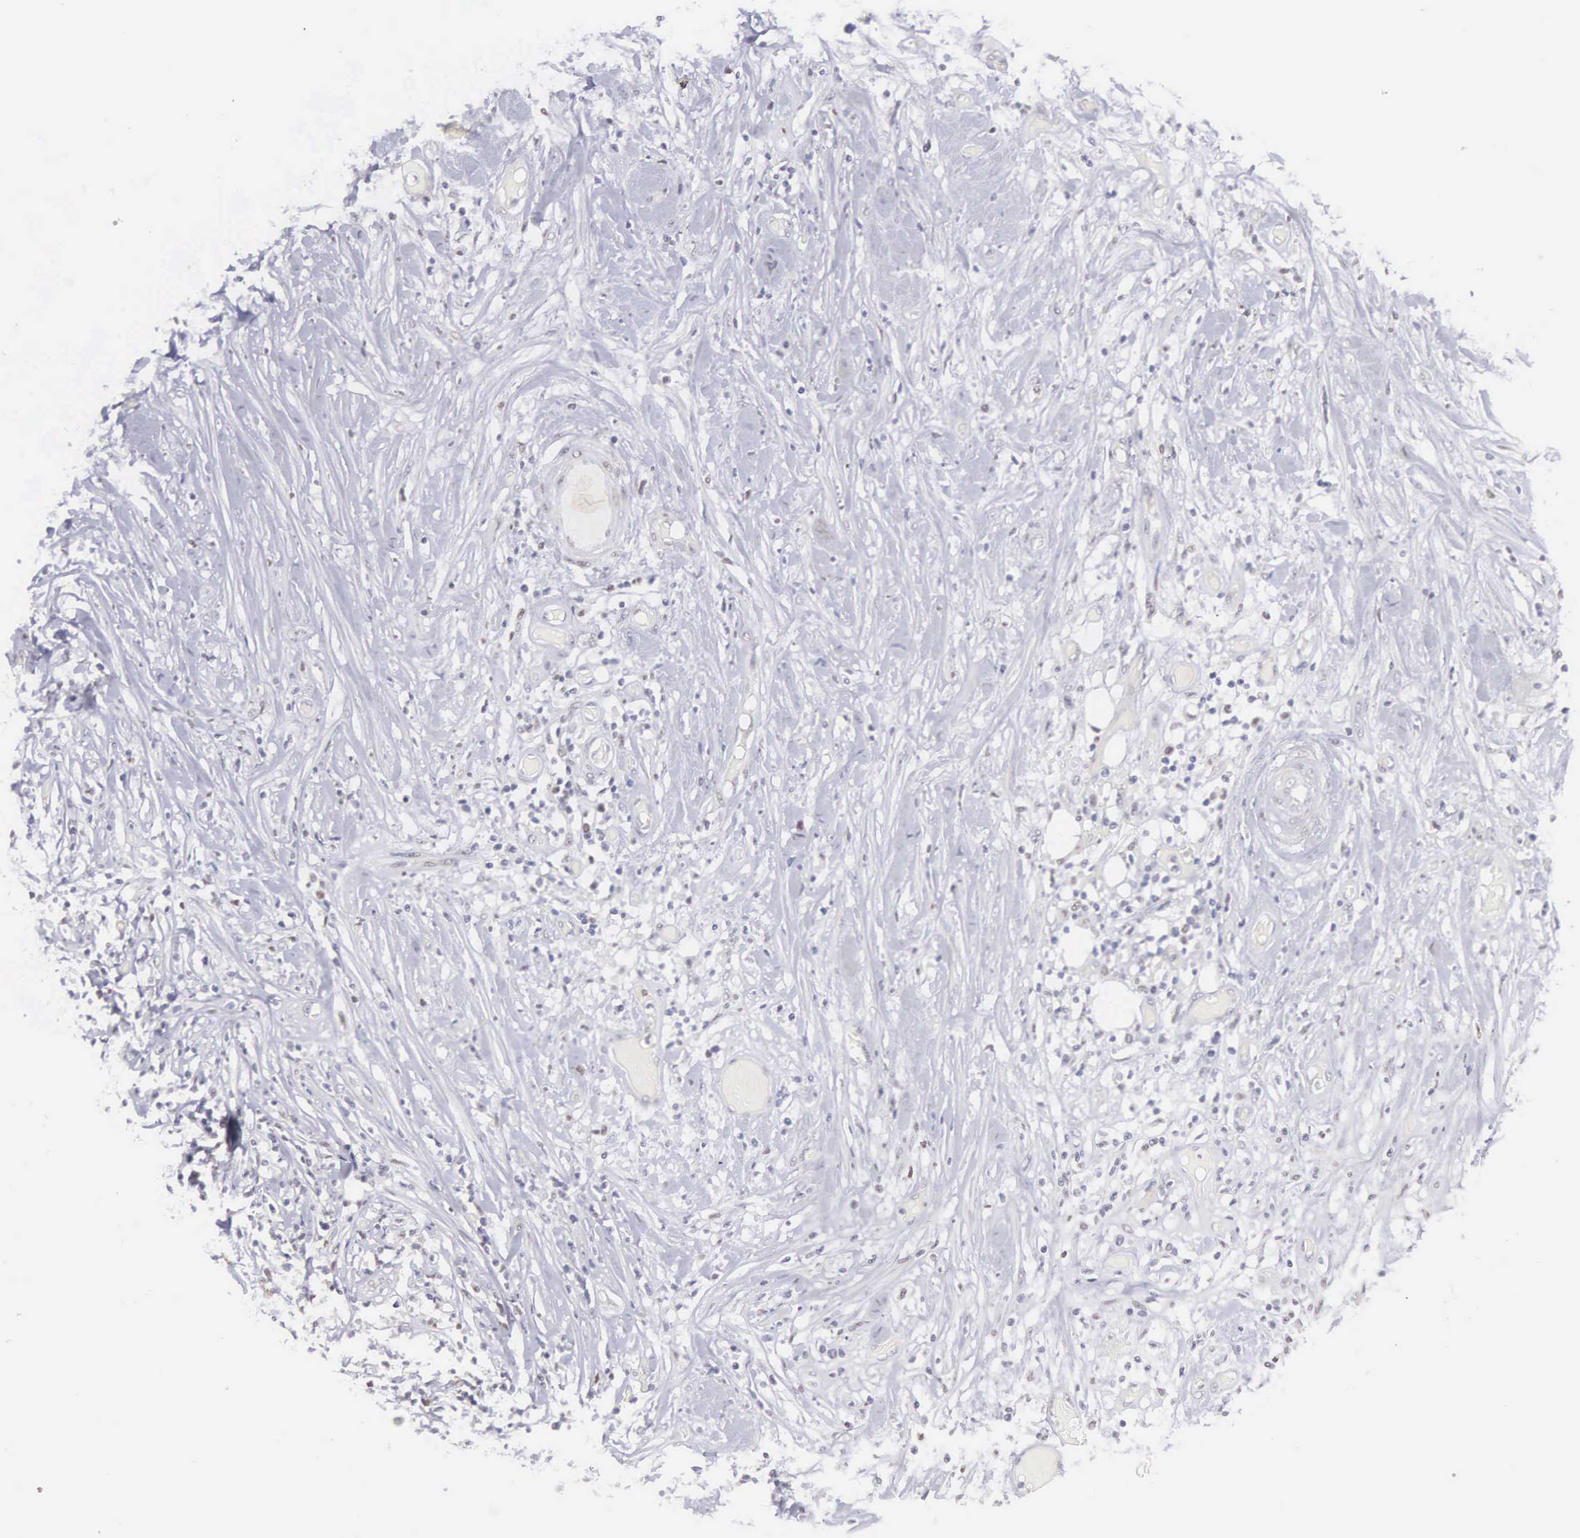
{"staining": {"intensity": "moderate", "quantity": "<25%", "location": "nuclear"}, "tissue": "lymphoma", "cell_type": "Tumor cells", "image_type": "cancer", "snomed": [{"axis": "morphology", "description": "Malignant lymphoma, non-Hodgkin's type, High grade"}, {"axis": "topography", "description": "Colon"}], "caption": "Tumor cells demonstrate low levels of moderate nuclear staining in about <25% of cells in human lymphoma. (Brightfield microscopy of DAB IHC at high magnification).", "gene": "ETV6", "patient": {"sex": "male", "age": 82}}